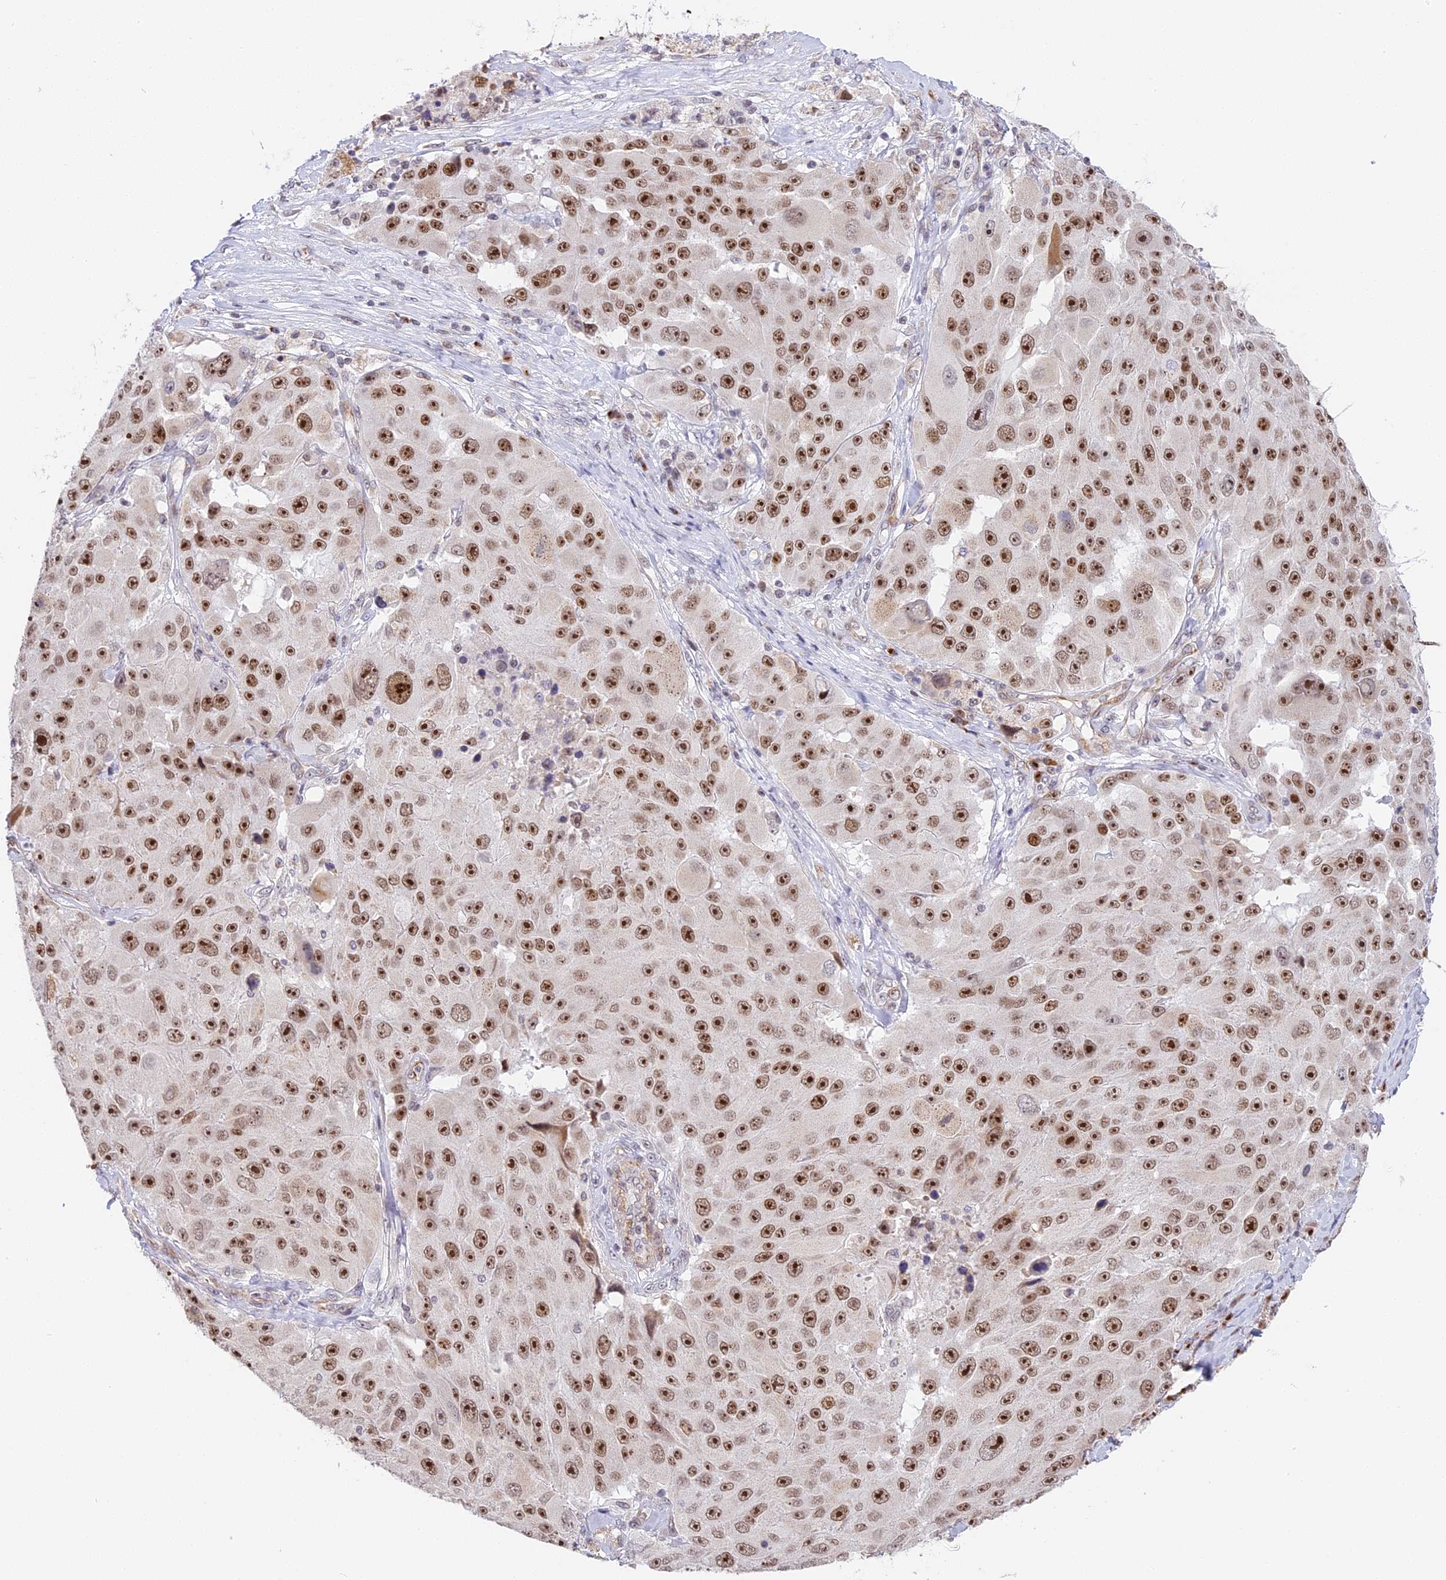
{"staining": {"intensity": "strong", "quantity": ">75%", "location": "nuclear"}, "tissue": "melanoma", "cell_type": "Tumor cells", "image_type": "cancer", "snomed": [{"axis": "morphology", "description": "Malignant melanoma, Metastatic site"}, {"axis": "topography", "description": "Lymph node"}], "caption": "Strong nuclear protein staining is identified in about >75% of tumor cells in melanoma.", "gene": "HEATR5B", "patient": {"sex": "male", "age": 62}}